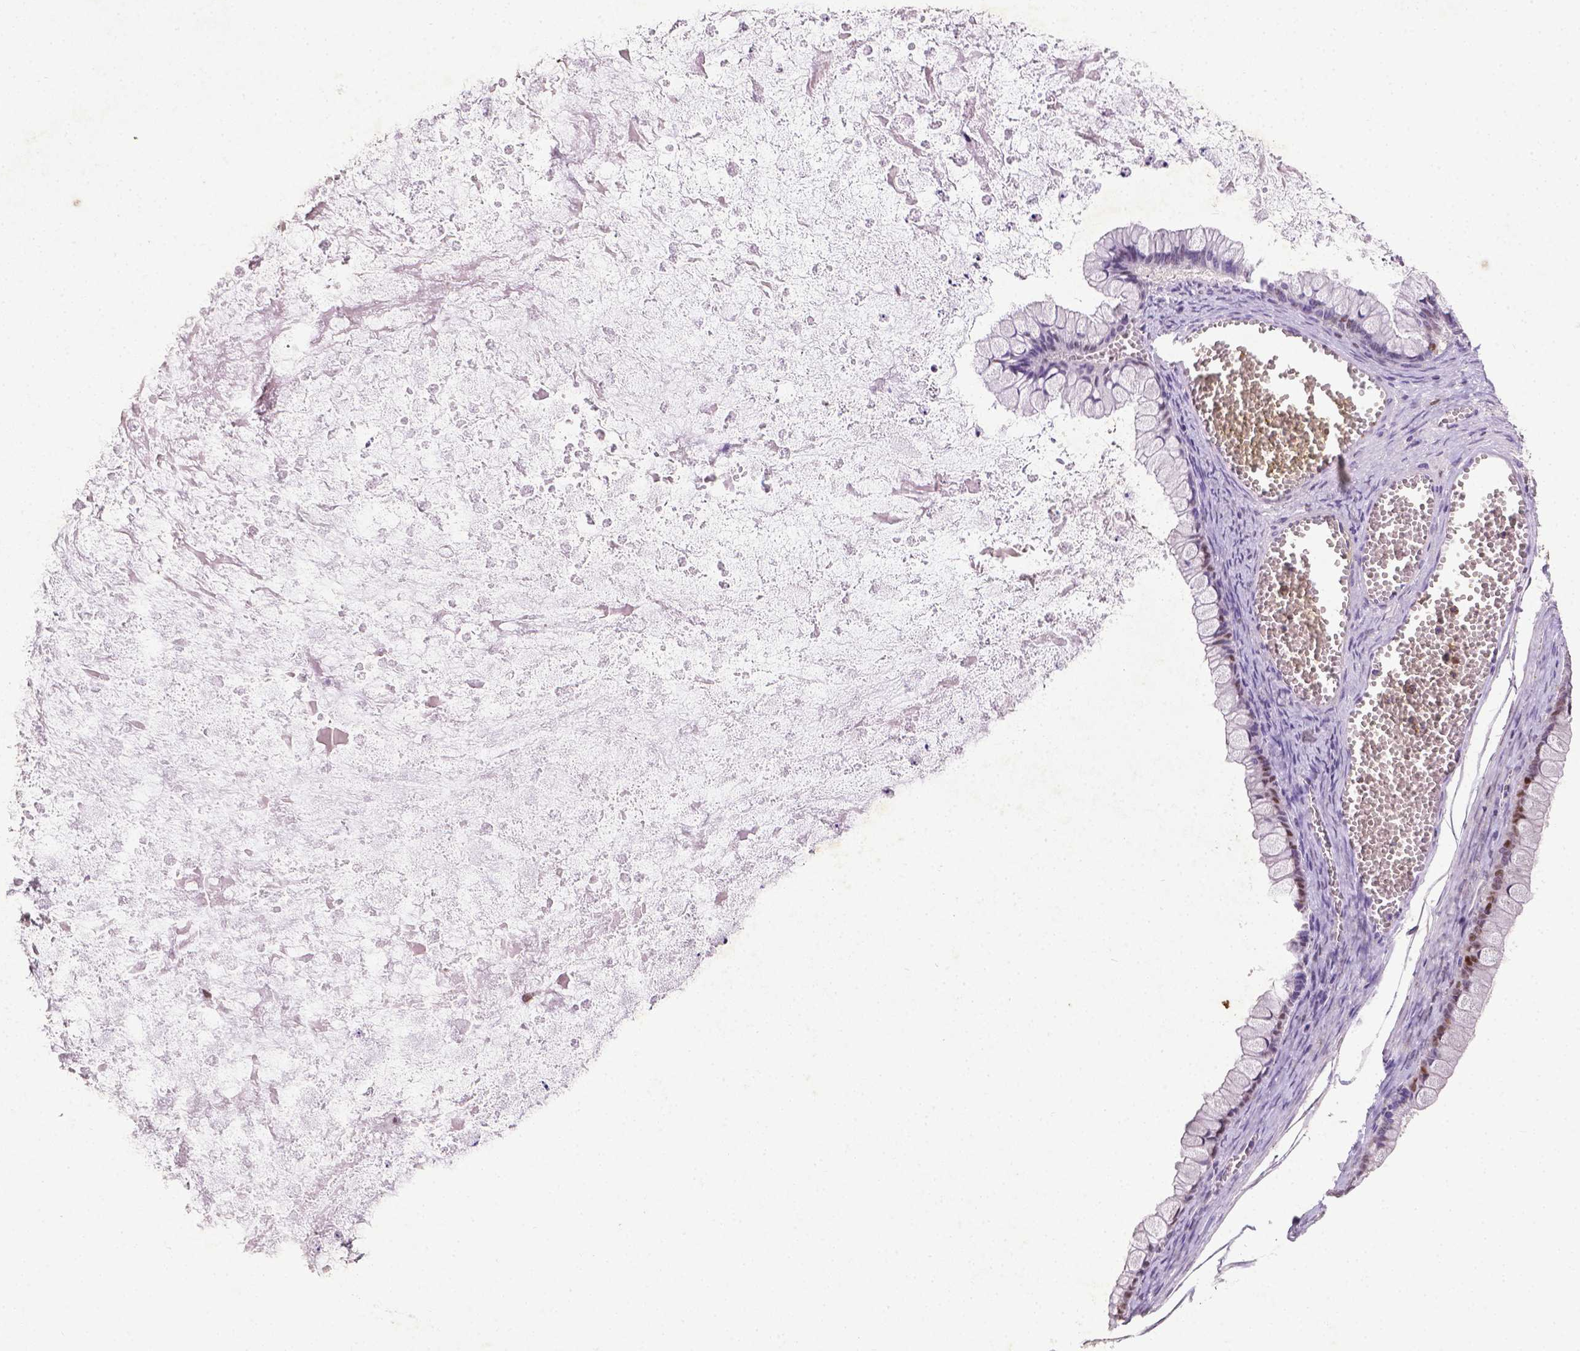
{"staining": {"intensity": "moderate", "quantity": "<25%", "location": "nuclear"}, "tissue": "ovarian cancer", "cell_type": "Tumor cells", "image_type": "cancer", "snomed": [{"axis": "morphology", "description": "Cystadenocarcinoma, mucinous, NOS"}, {"axis": "topography", "description": "Ovary"}], "caption": "Immunohistochemistry (IHC) photomicrograph of ovarian cancer stained for a protein (brown), which reveals low levels of moderate nuclear expression in about <25% of tumor cells.", "gene": "CDKN1A", "patient": {"sex": "female", "age": 67}}